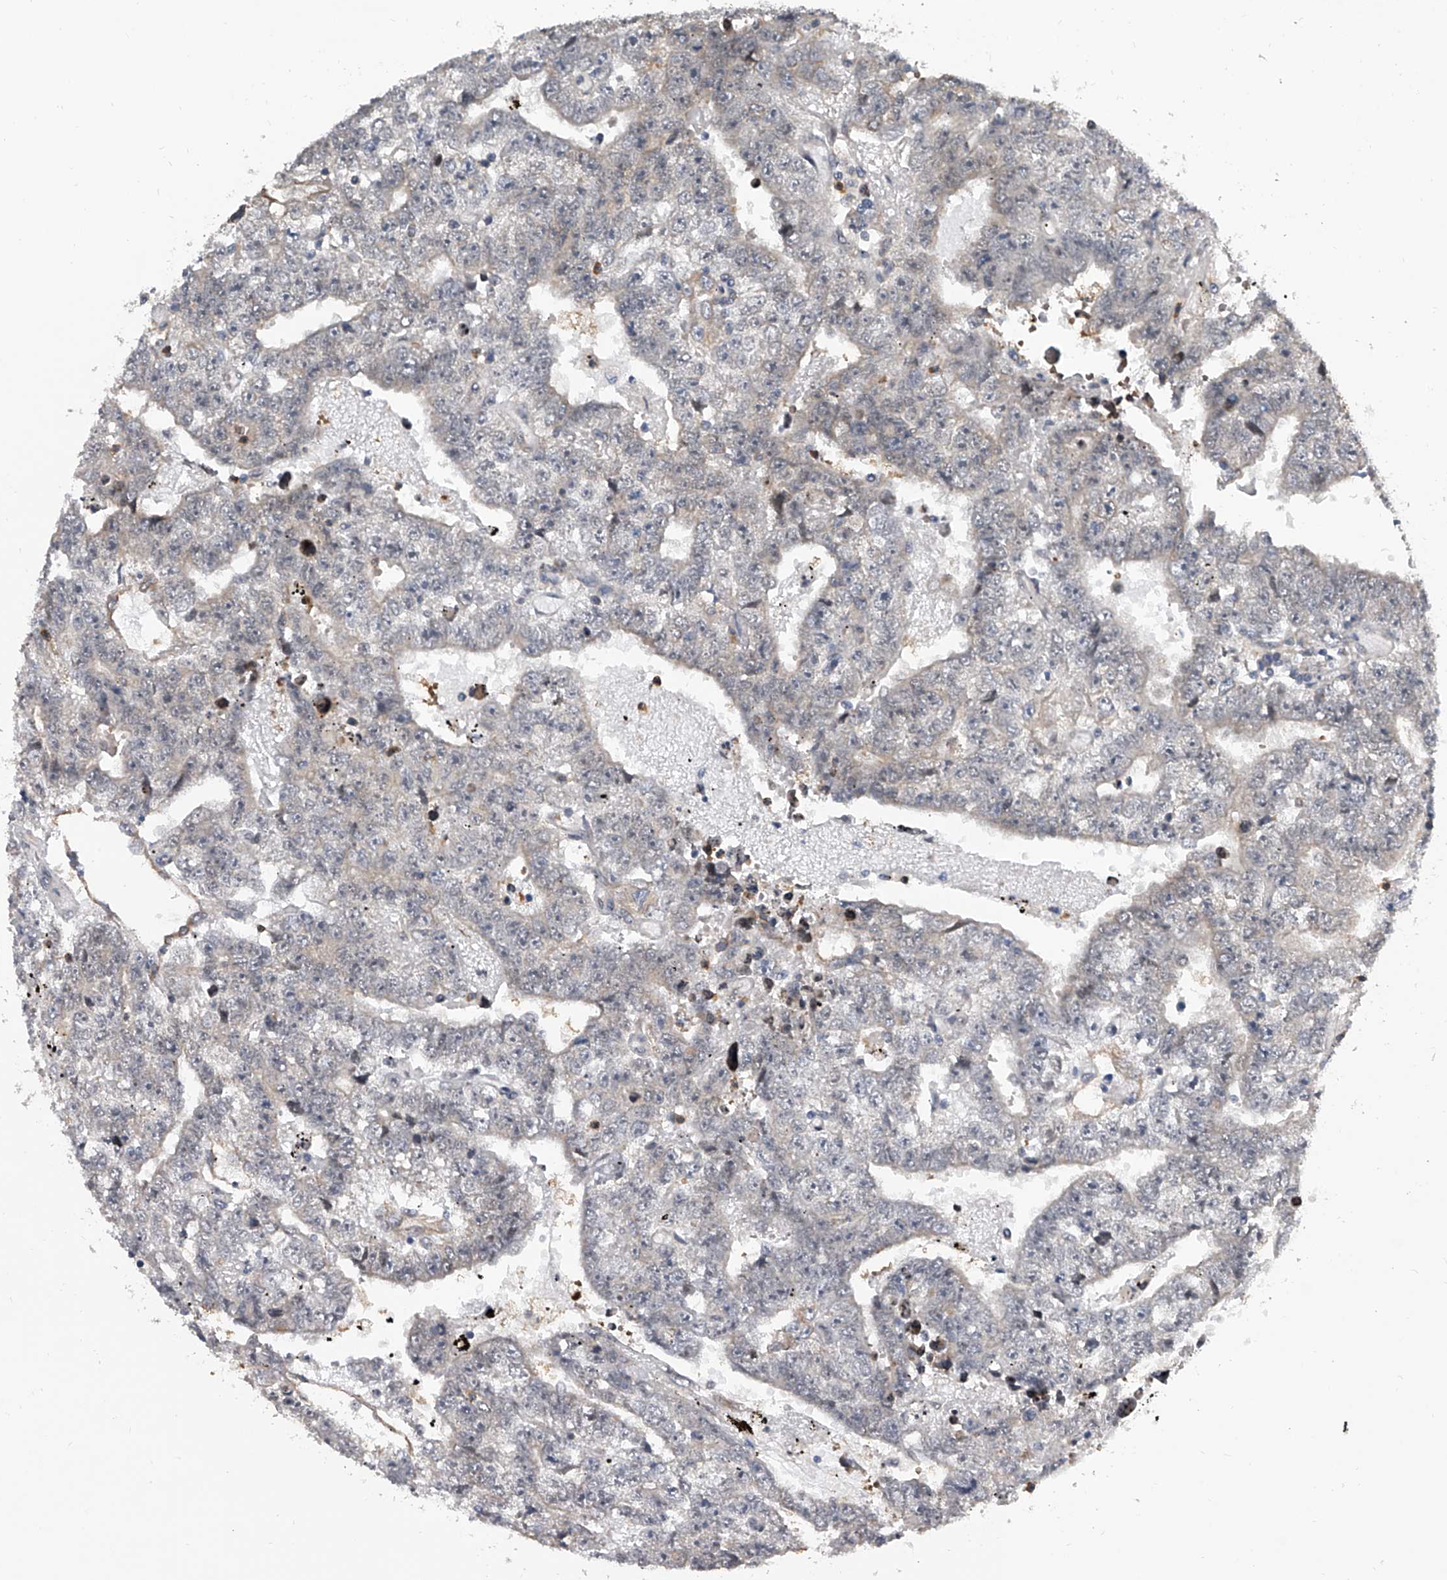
{"staining": {"intensity": "negative", "quantity": "none", "location": "none"}, "tissue": "testis cancer", "cell_type": "Tumor cells", "image_type": "cancer", "snomed": [{"axis": "morphology", "description": "Carcinoma, Embryonal, NOS"}, {"axis": "topography", "description": "Testis"}], "caption": "Immunohistochemical staining of human testis cancer (embryonal carcinoma) demonstrates no significant expression in tumor cells.", "gene": "BHLHE23", "patient": {"sex": "male", "age": 25}}